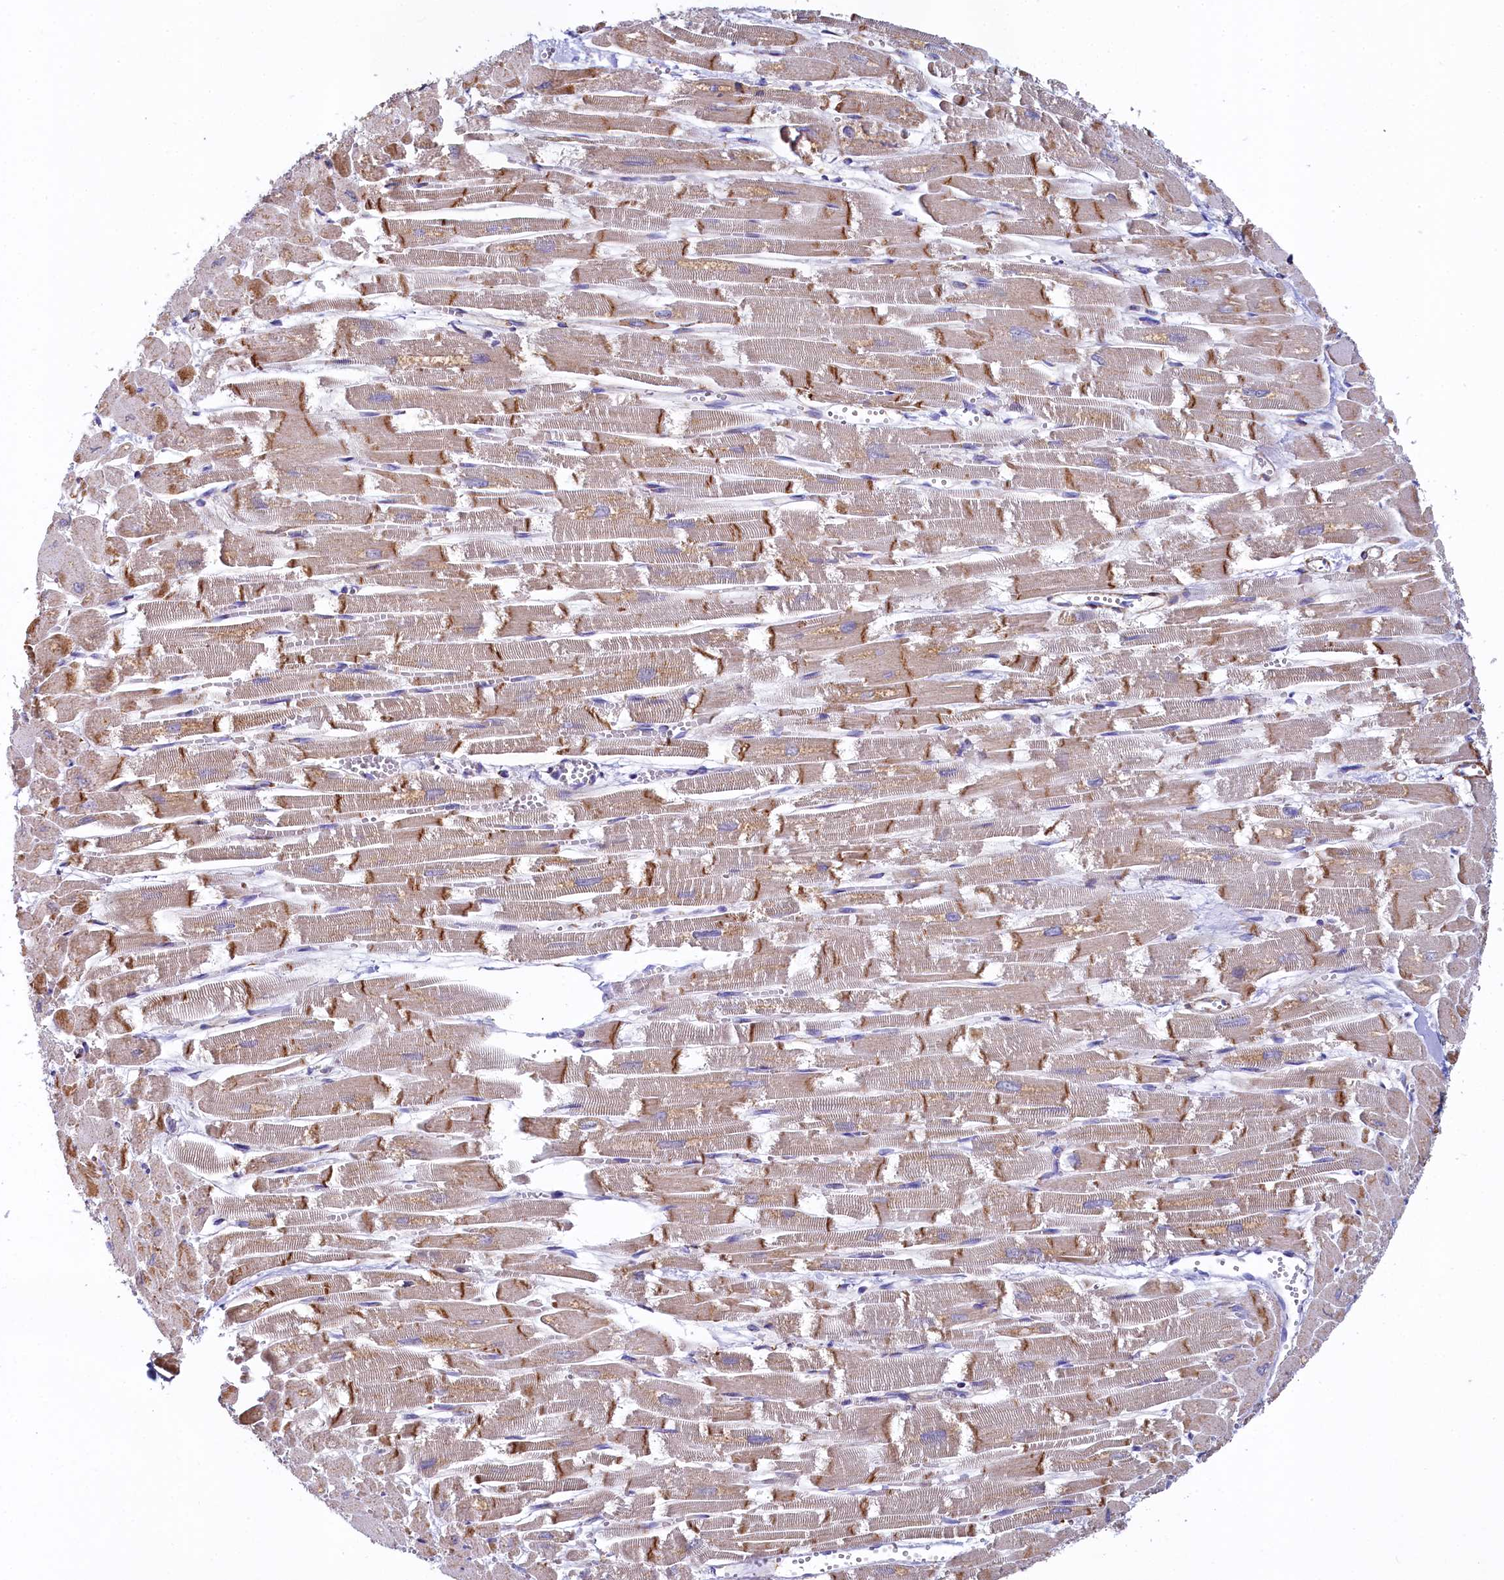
{"staining": {"intensity": "moderate", "quantity": ">75%", "location": "cytoplasmic/membranous"}, "tissue": "heart muscle", "cell_type": "Cardiomyocytes", "image_type": "normal", "snomed": [{"axis": "morphology", "description": "Normal tissue, NOS"}, {"axis": "topography", "description": "Heart"}], "caption": "IHC (DAB (3,3'-diaminobenzidine)) staining of benign heart muscle displays moderate cytoplasmic/membranous protein staining in about >75% of cardiomyocytes.", "gene": "BET1L", "patient": {"sex": "male", "age": 54}}